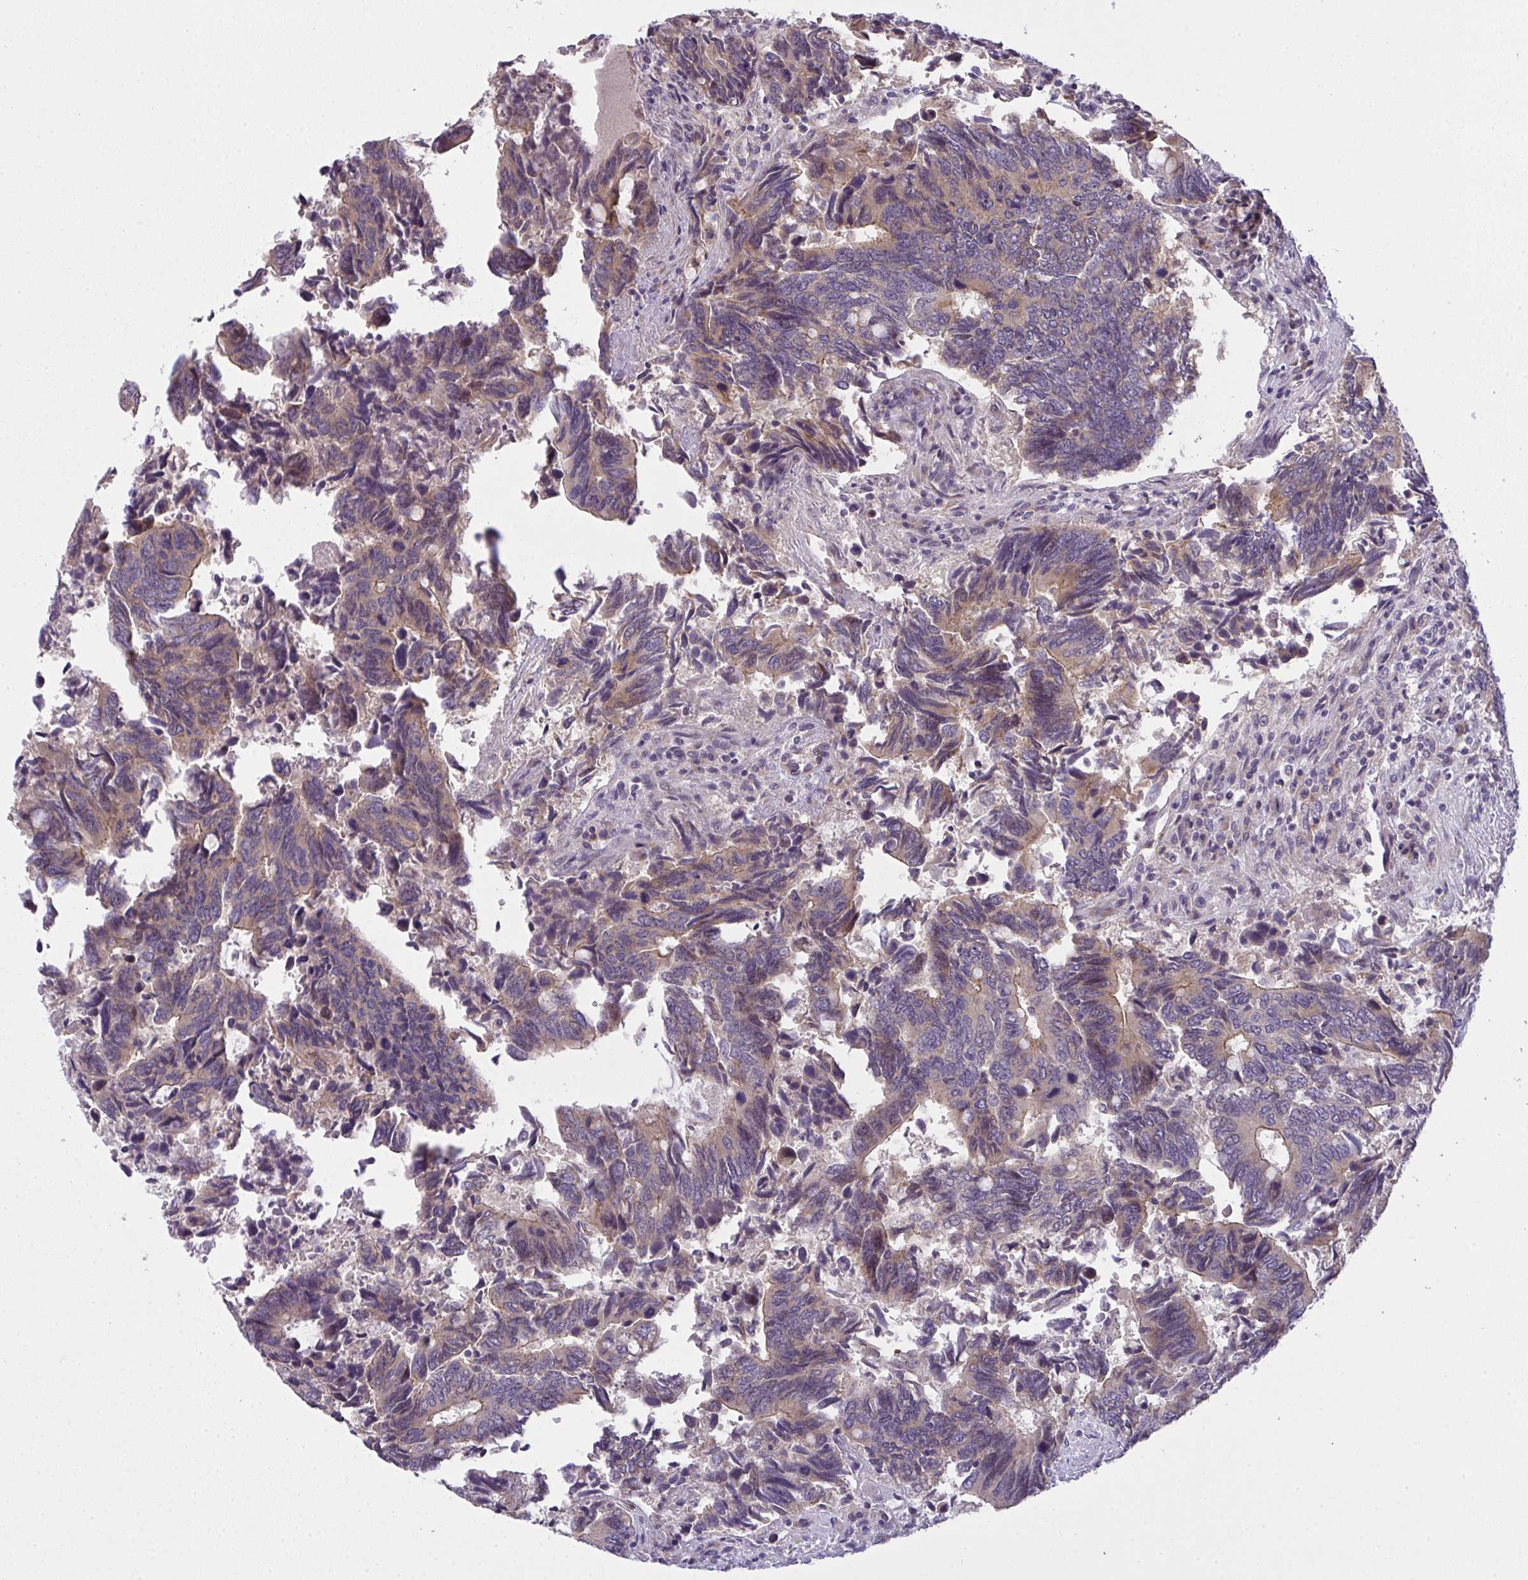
{"staining": {"intensity": "moderate", "quantity": "<25%", "location": "cytoplasmic/membranous,nuclear"}, "tissue": "colorectal cancer", "cell_type": "Tumor cells", "image_type": "cancer", "snomed": [{"axis": "morphology", "description": "Adenocarcinoma, NOS"}, {"axis": "topography", "description": "Colon"}], "caption": "Brown immunohistochemical staining in colorectal cancer (adenocarcinoma) demonstrates moderate cytoplasmic/membranous and nuclear expression in about <25% of tumor cells.", "gene": "NT5C1A", "patient": {"sex": "male", "age": 87}}